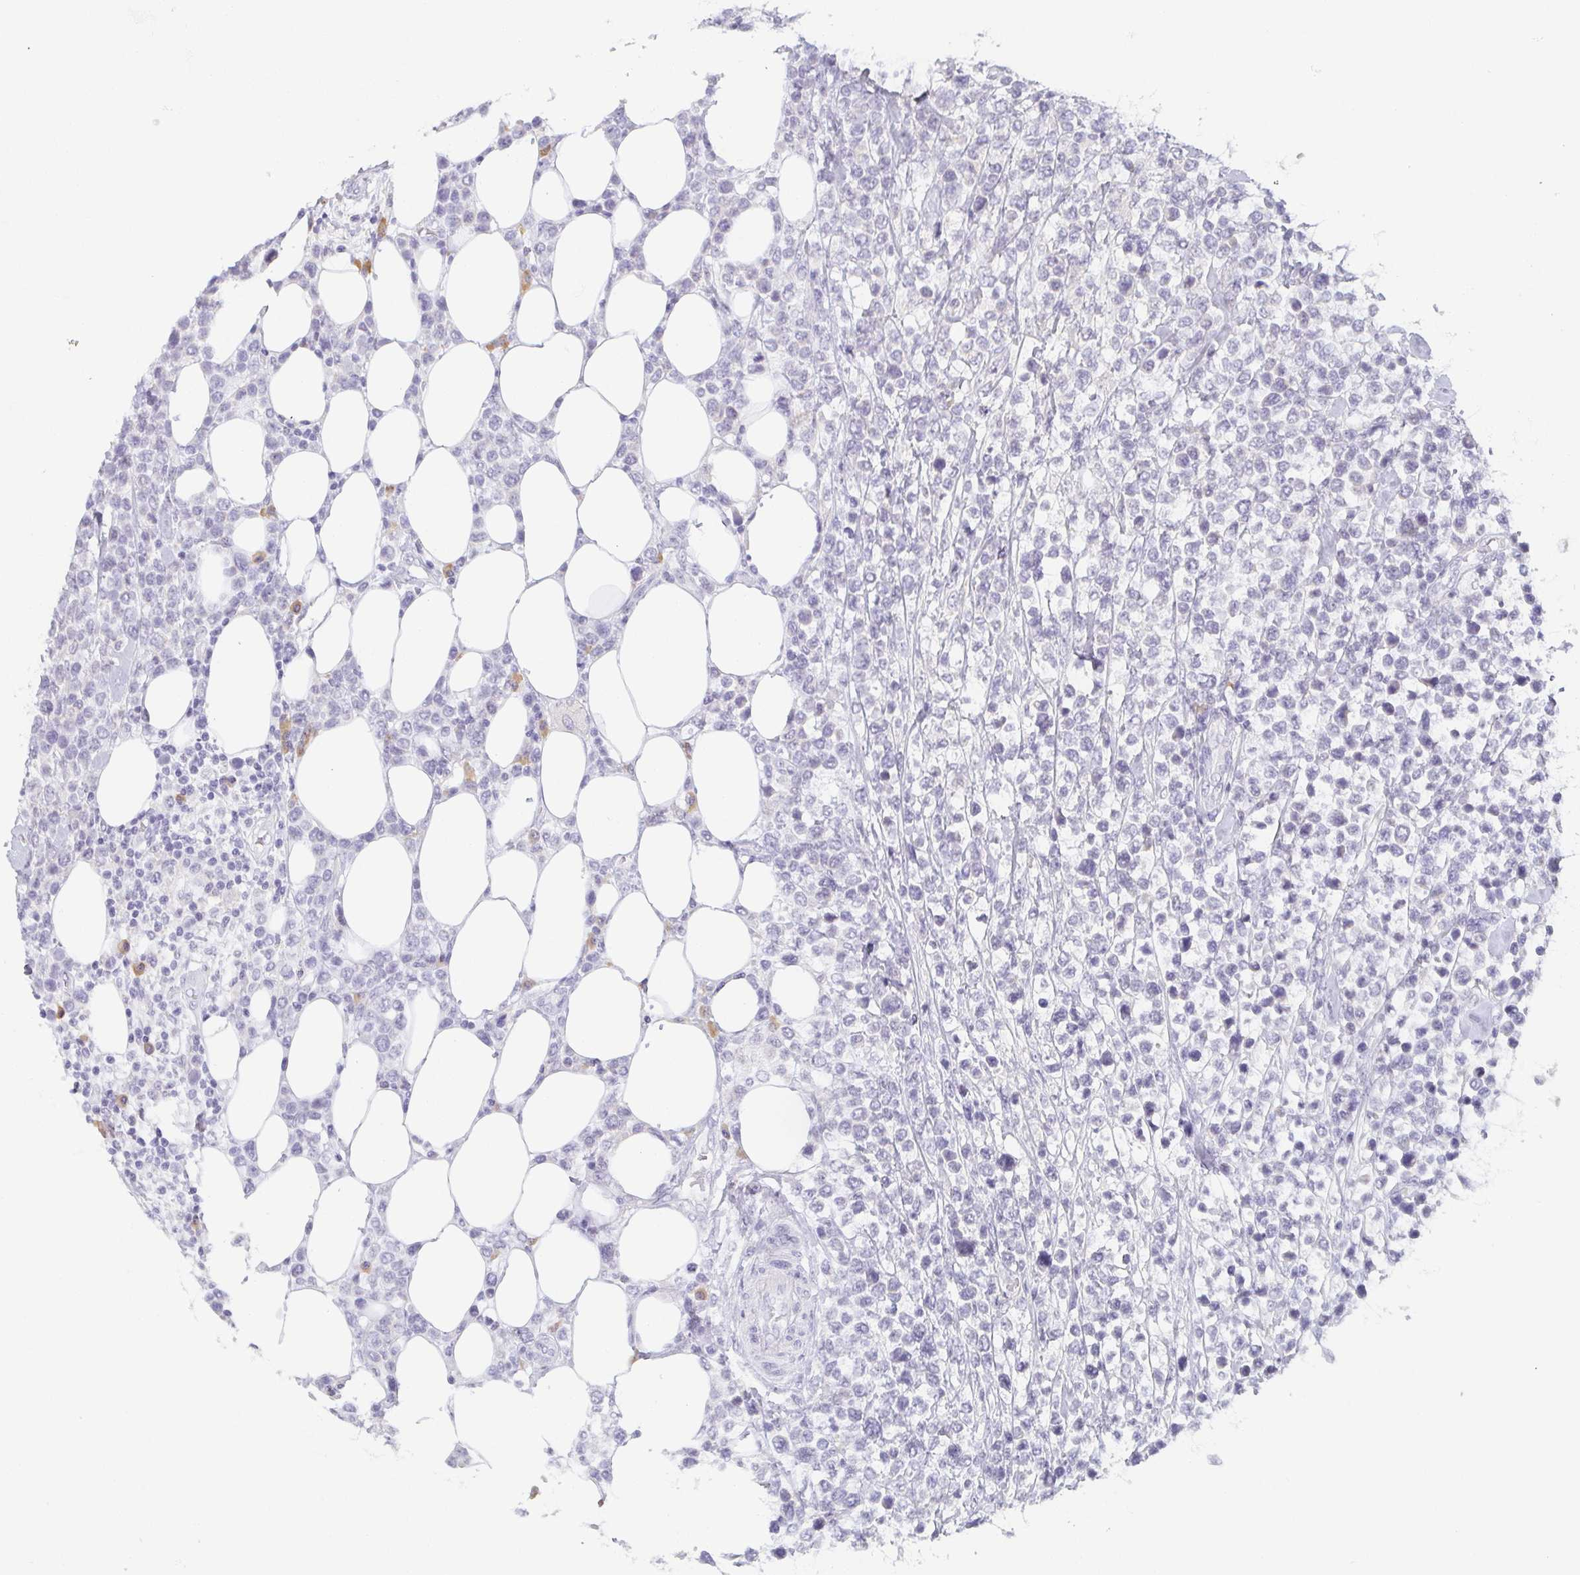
{"staining": {"intensity": "negative", "quantity": "none", "location": "none"}, "tissue": "lymphoma", "cell_type": "Tumor cells", "image_type": "cancer", "snomed": [{"axis": "morphology", "description": "Malignant lymphoma, non-Hodgkin's type, High grade"}, {"axis": "topography", "description": "Soft tissue"}], "caption": "A high-resolution image shows immunohistochemistry (IHC) staining of lymphoma, which shows no significant staining in tumor cells.", "gene": "PRR27", "patient": {"sex": "female", "age": 56}}